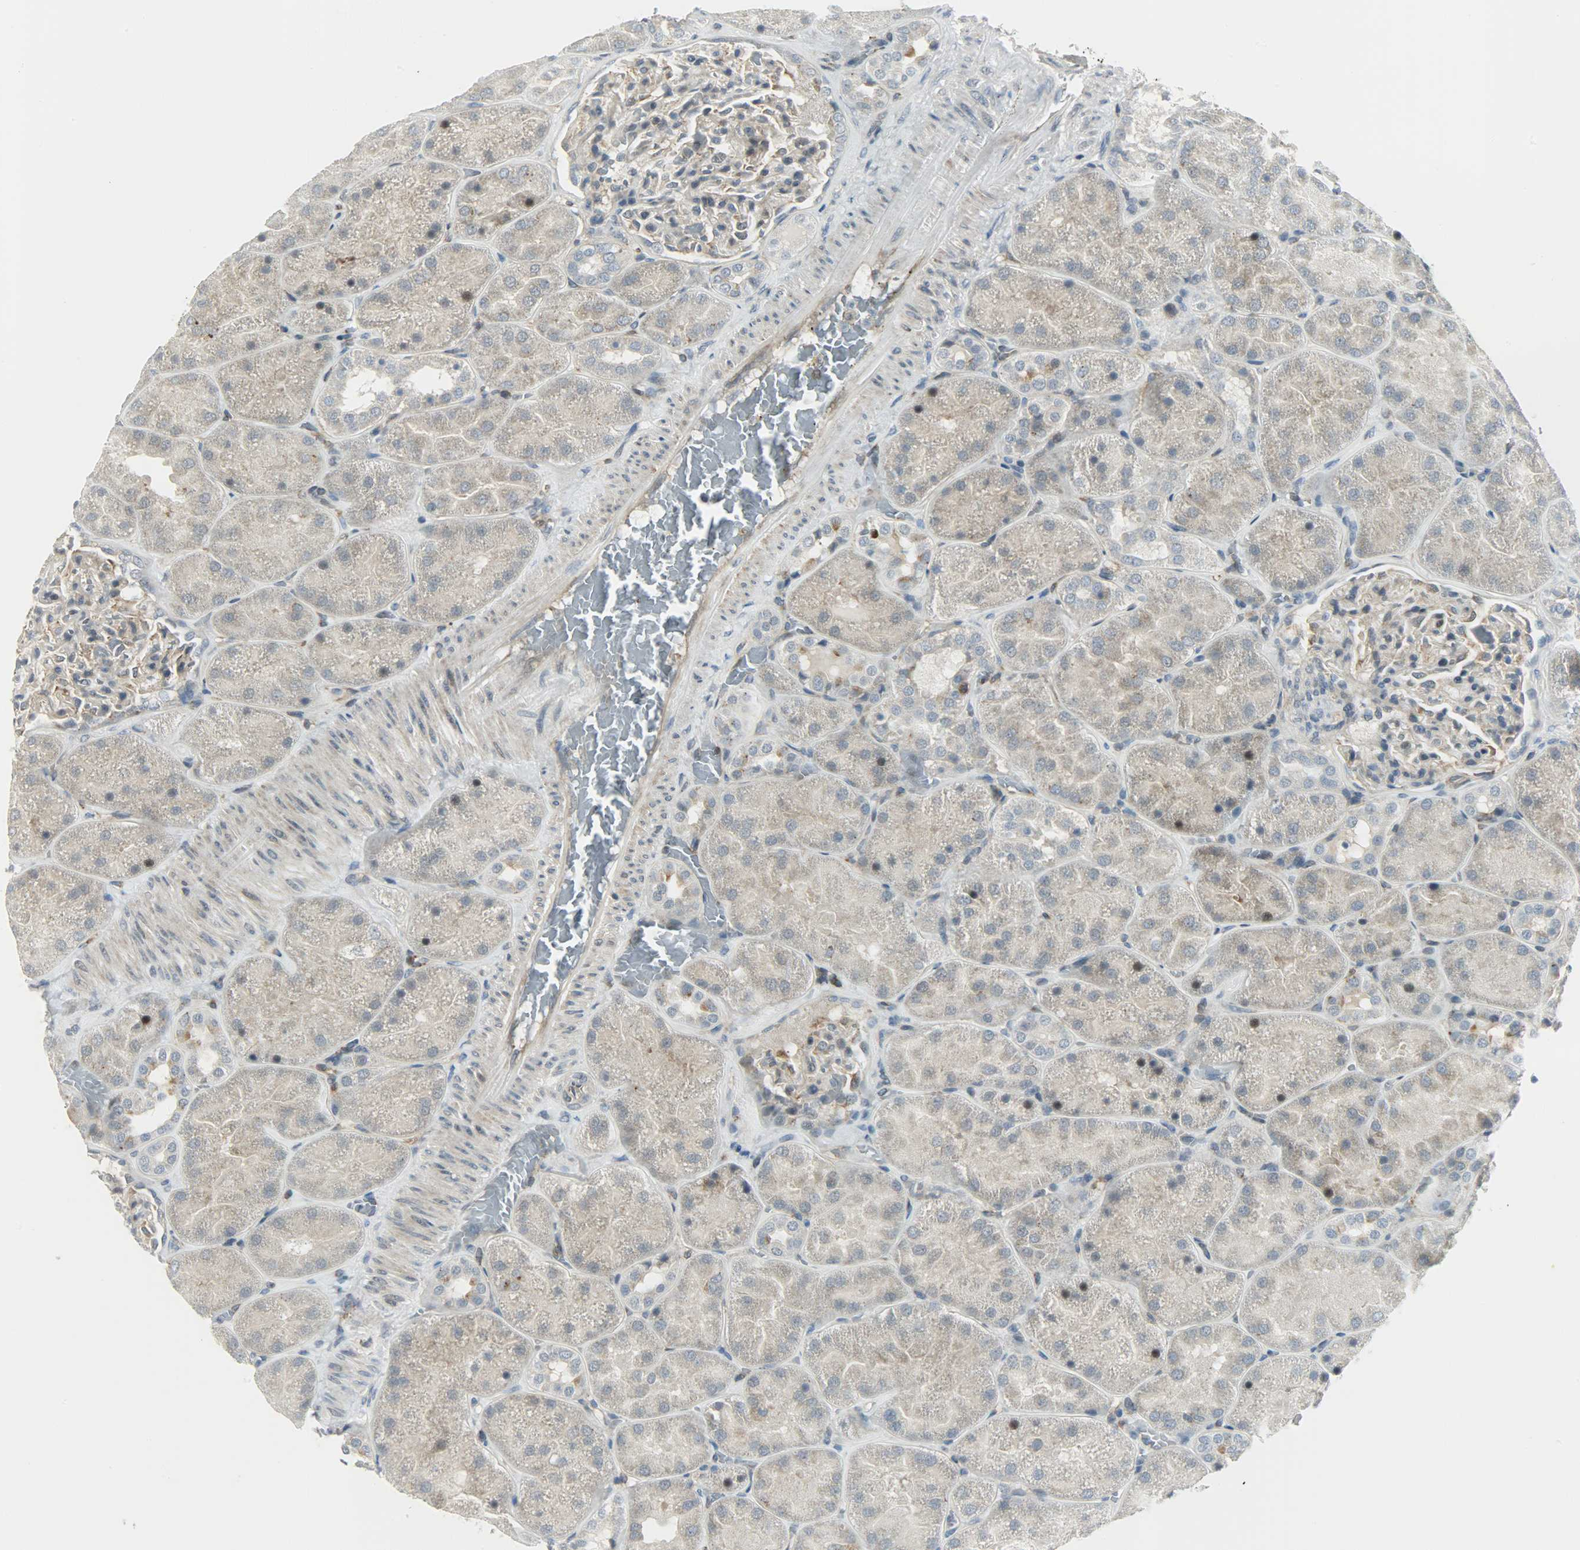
{"staining": {"intensity": "weak", "quantity": "<25%", "location": "cytoplasmic/membranous"}, "tissue": "kidney", "cell_type": "Cells in glomeruli", "image_type": "normal", "snomed": [{"axis": "morphology", "description": "Normal tissue, NOS"}, {"axis": "topography", "description": "Kidney"}], "caption": "An IHC histopathology image of benign kidney is shown. There is no staining in cells in glomeruli of kidney. The staining is performed using DAB brown chromogen with nuclei counter-stained in using hematoxylin.", "gene": "CD4", "patient": {"sex": "male", "age": 28}}